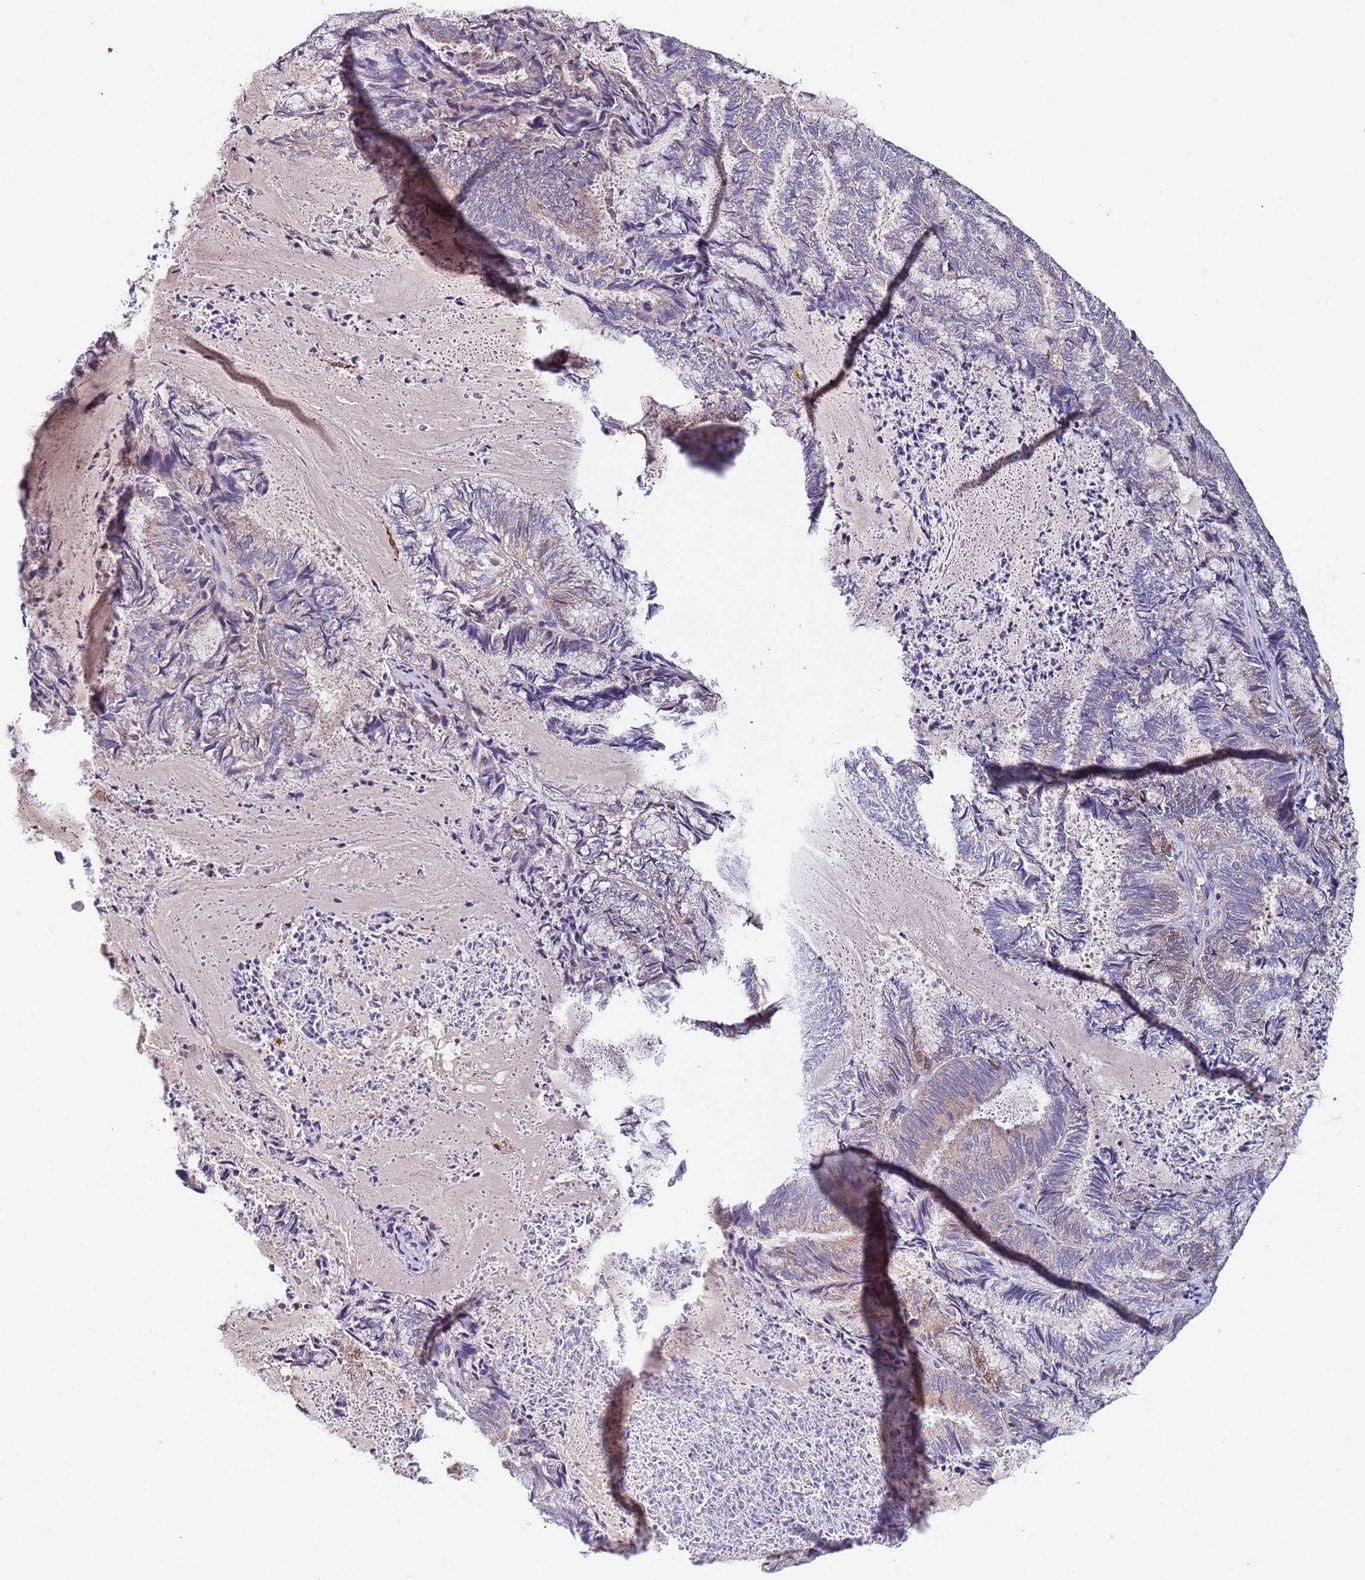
{"staining": {"intensity": "weak", "quantity": "<25%", "location": "cytoplasmic/membranous"}, "tissue": "endometrial cancer", "cell_type": "Tumor cells", "image_type": "cancer", "snomed": [{"axis": "morphology", "description": "Adenocarcinoma, NOS"}, {"axis": "topography", "description": "Endometrium"}], "caption": "Endometrial cancer was stained to show a protein in brown. There is no significant staining in tumor cells. (Brightfield microscopy of DAB IHC at high magnification).", "gene": "PAQR7", "patient": {"sex": "female", "age": 80}}